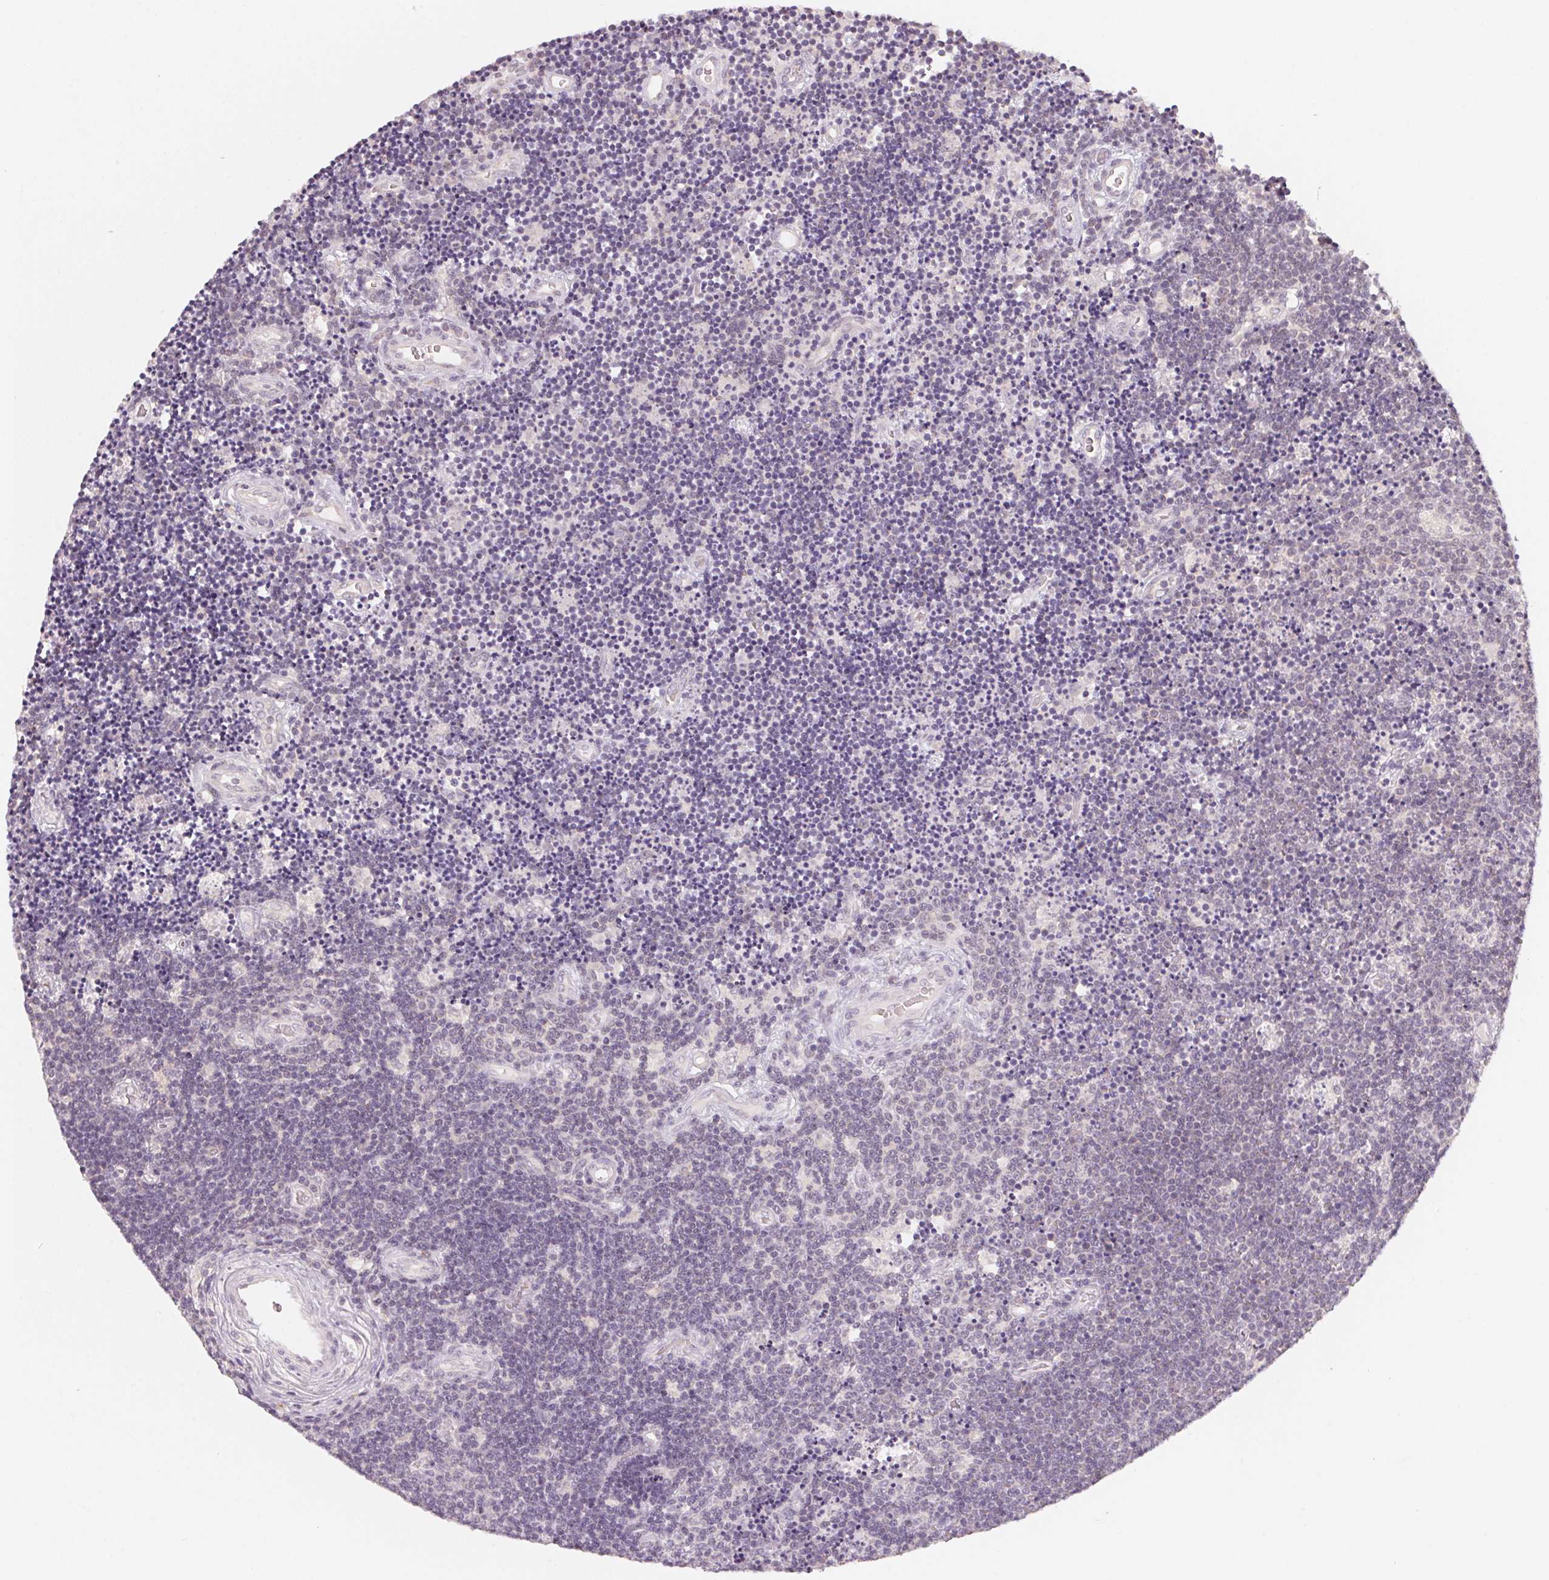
{"staining": {"intensity": "negative", "quantity": "none", "location": "none"}, "tissue": "lymphoma", "cell_type": "Tumor cells", "image_type": "cancer", "snomed": [{"axis": "morphology", "description": "Malignant lymphoma, non-Hodgkin's type, Low grade"}, {"axis": "topography", "description": "Brain"}], "caption": "IHC of human low-grade malignant lymphoma, non-Hodgkin's type reveals no expression in tumor cells.", "gene": "ANKRD31", "patient": {"sex": "female", "age": 66}}